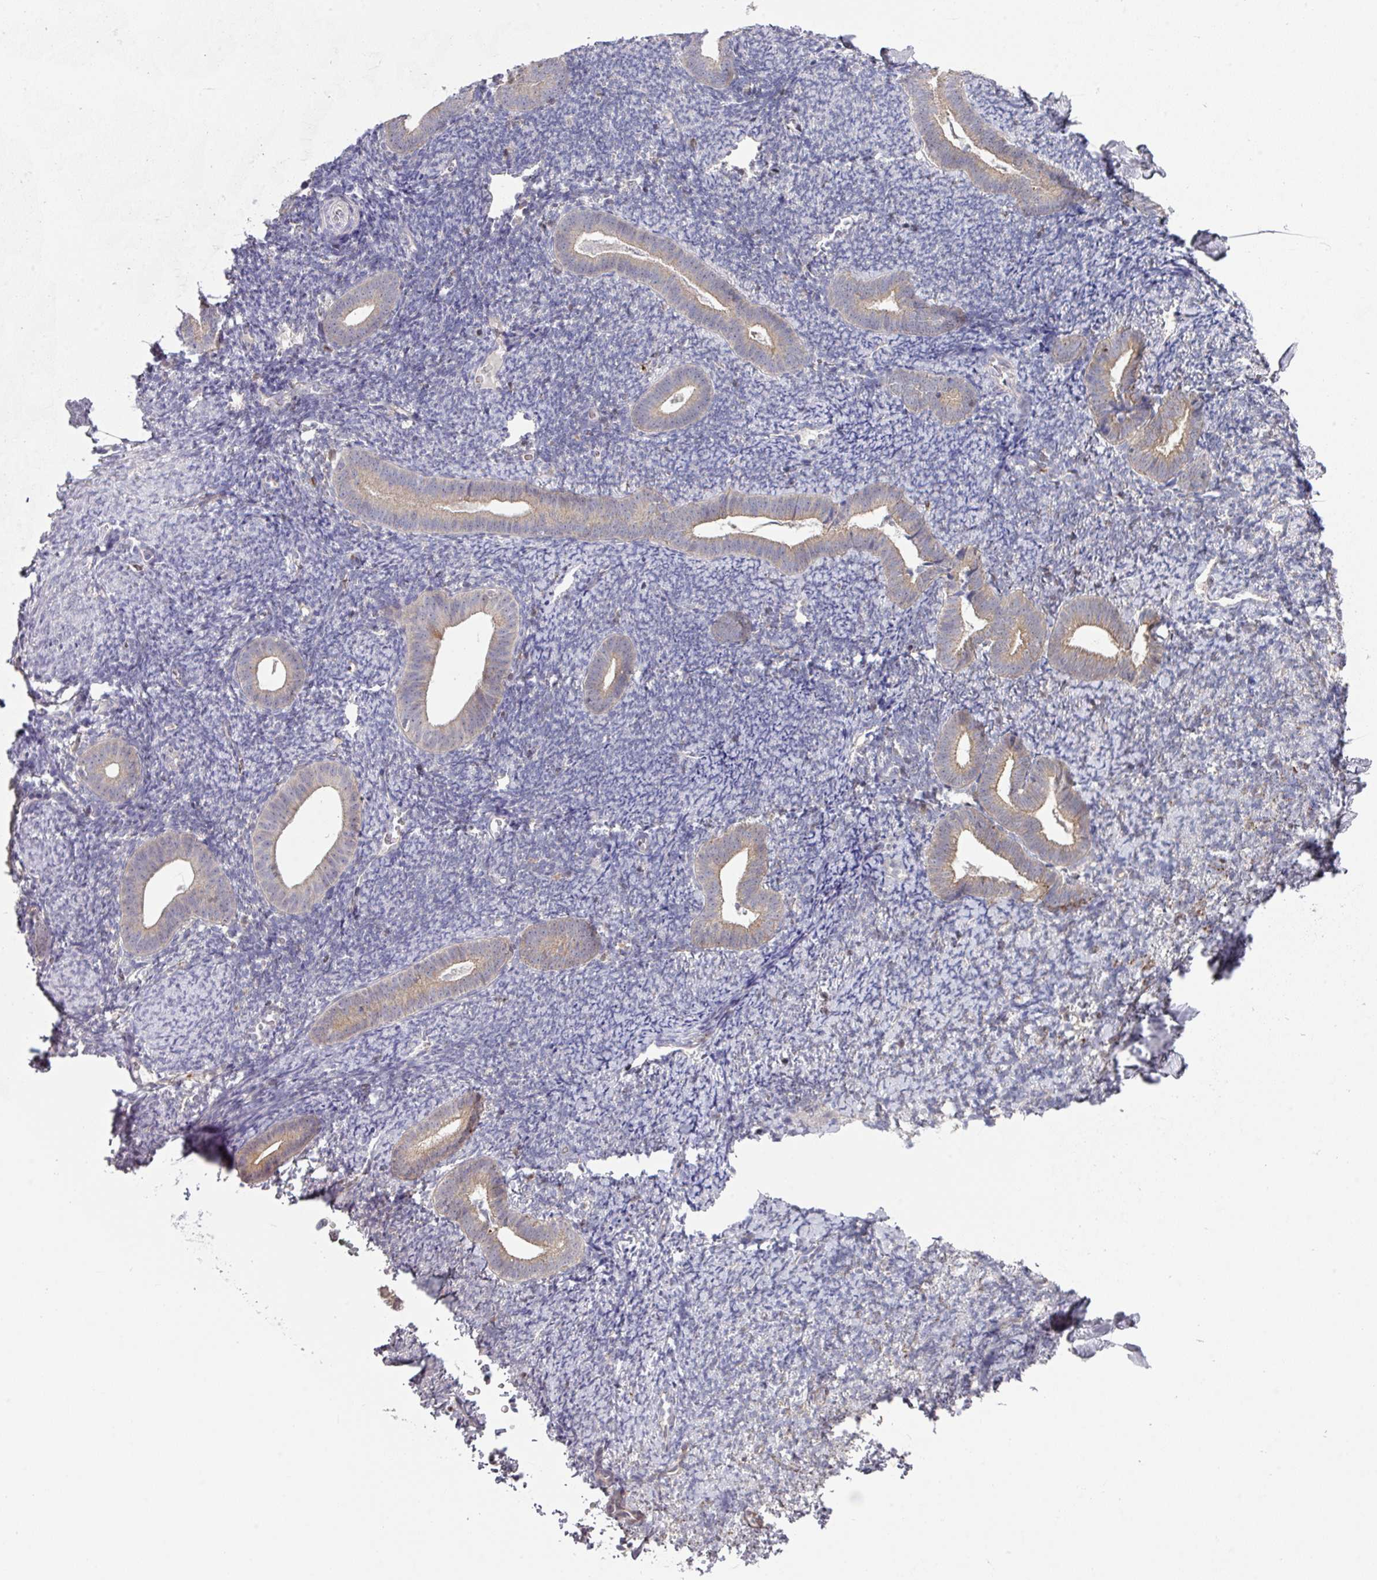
{"staining": {"intensity": "negative", "quantity": "none", "location": "none"}, "tissue": "endometrium", "cell_type": "Cells in endometrial stroma", "image_type": "normal", "snomed": [{"axis": "morphology", "description": "Normal tissue, NOS"}, {"axis": "topography", "description": "Endometrium"}], "caption": "Human endometrium stained for a protein using immunohistochemistry (IHC) displays no expression in cells in endometrial stroma.", "gene": "DCAF12L1", "patient": {"sex": "female", "age": 39}}